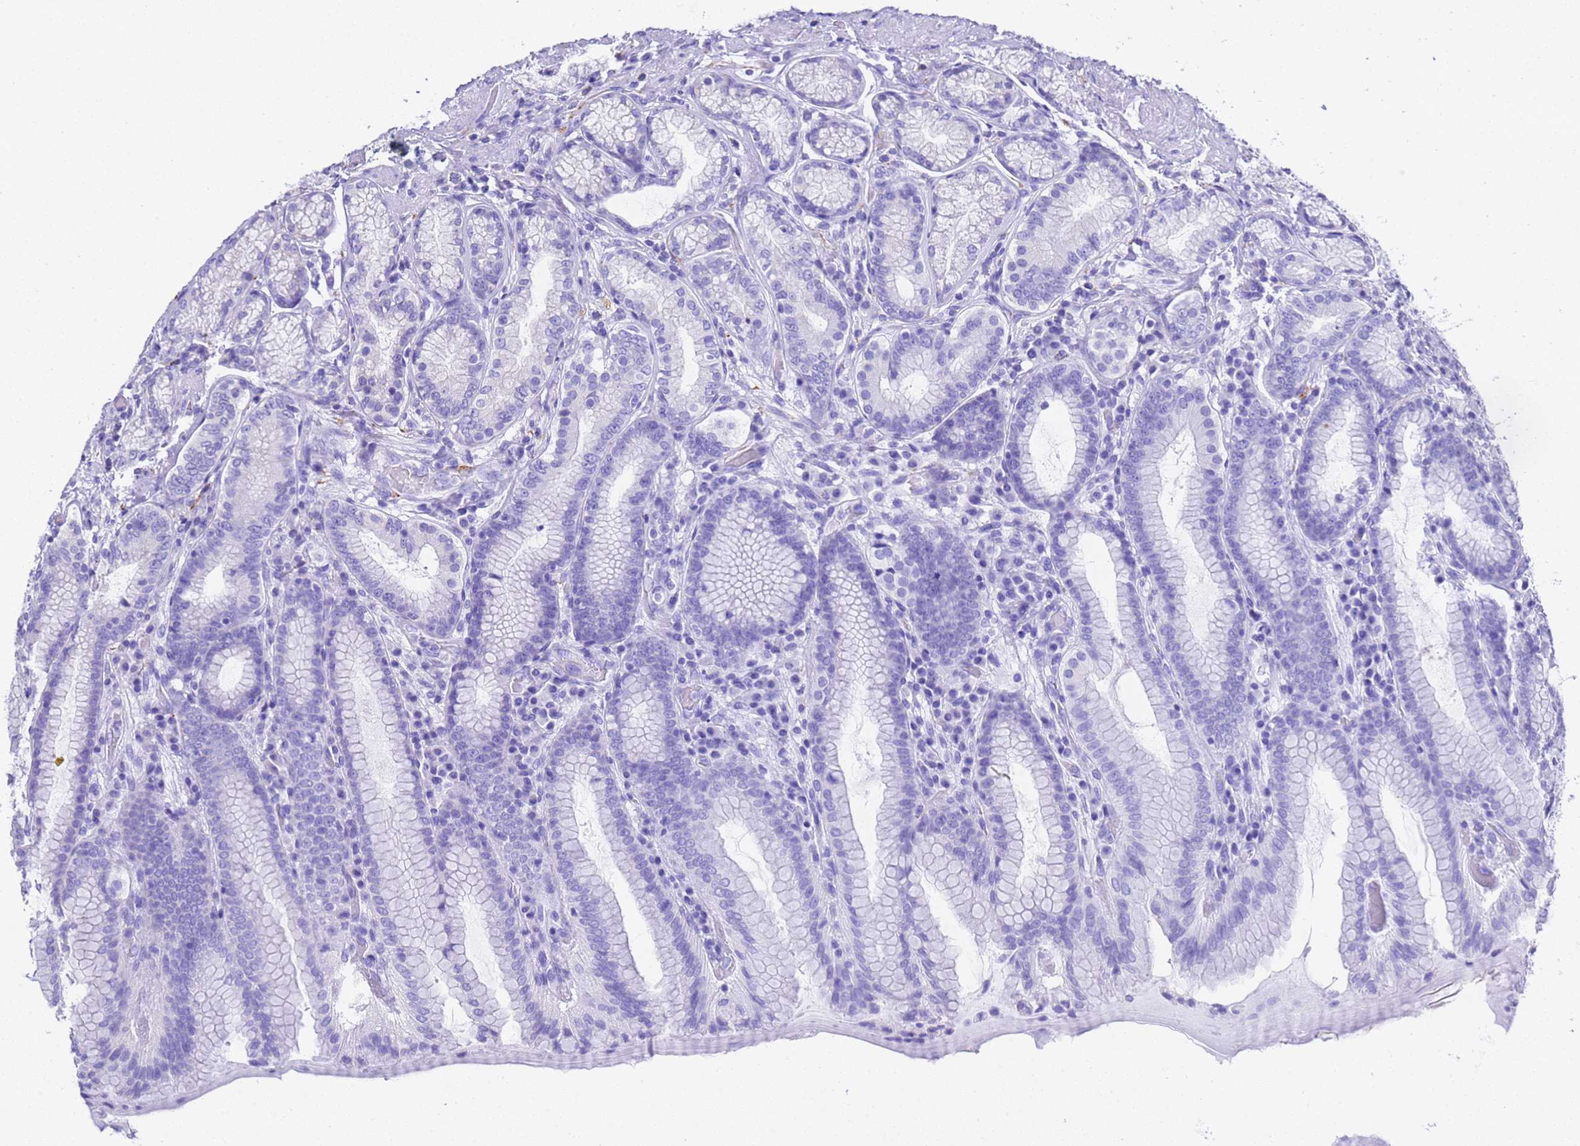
{"staining": {"intensity": "negative", "quantity": "none", "location": "none"}, "tissue": "stomach", "cell_type": "Glandular cells", "image_type": "normal", "snomed": [{"axis": "morphology", "description": "Normal tissue, NOS"}, {"axis": "topography", "description": "Stomach, upper"}, {"axis": "topography", "description": "Stomach, lower"}], "caption": "An image of stomach stained for a protein shows no brown staining in glandular cells. (Brightfield microscopy of DAB (3,3'-diaminobenzidine) IHC at high magnification).", "gene": "FAM72A", "patient": {"sex": "female", "age": 76}}